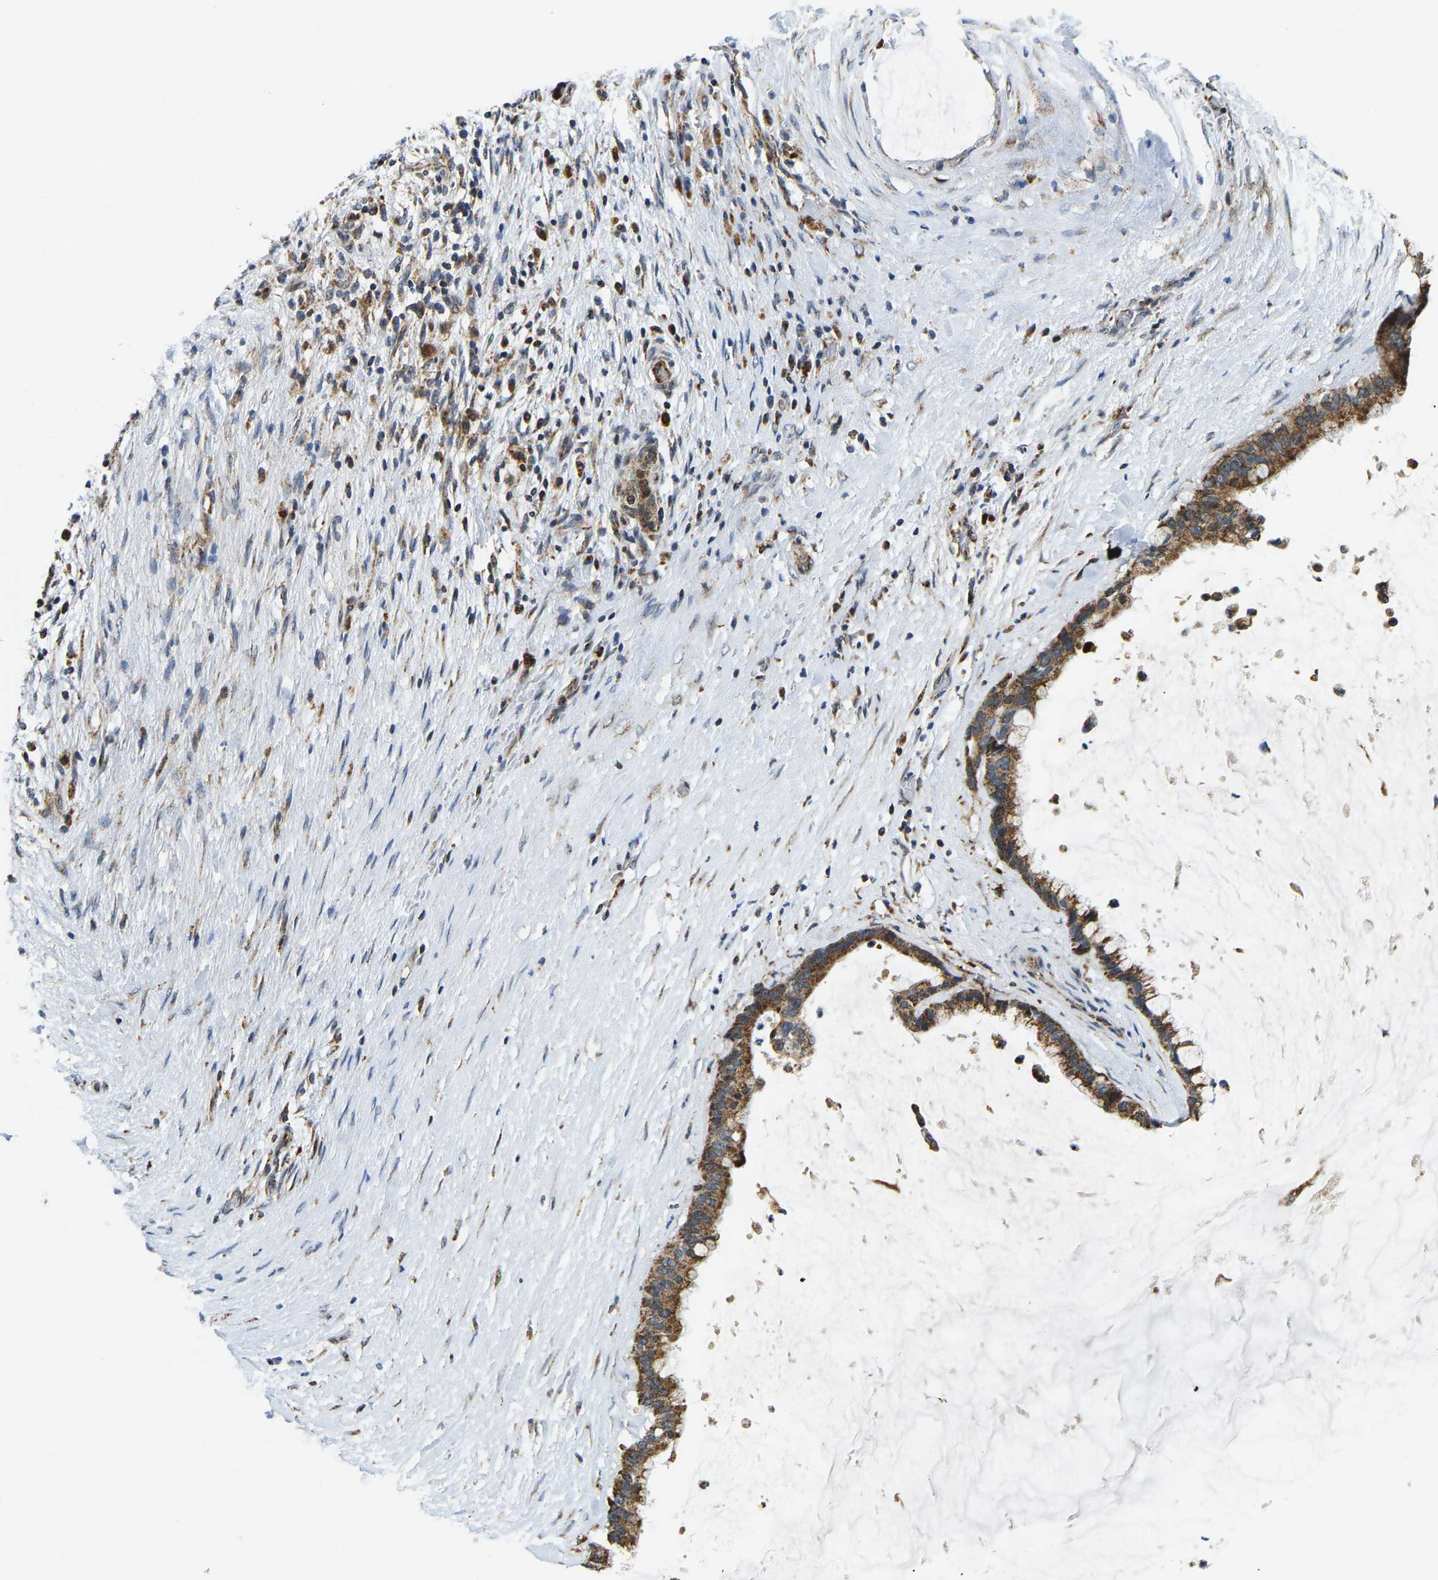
{"staining": {"intensity": "moderate", "quantity": ">75%", "location": "cytoplasmic/membranous"}, "tissue": "pancreatic cancer", "cell_type": "Tumor cells", "image_type": "cancer", "snomed": [{"axis": "morphology", "description": "Adenocarcinoma, NOS"}, {"axis": "topography", "description": "Pancreas"}], "caption": "An image of human pancreatic cancer stained for a protein demonstrates moderate cytoplasmic/membranous brown staining in tumor cells.", "gene": "GIMAP7", "patient": {"sex": "male", "age": 41}}